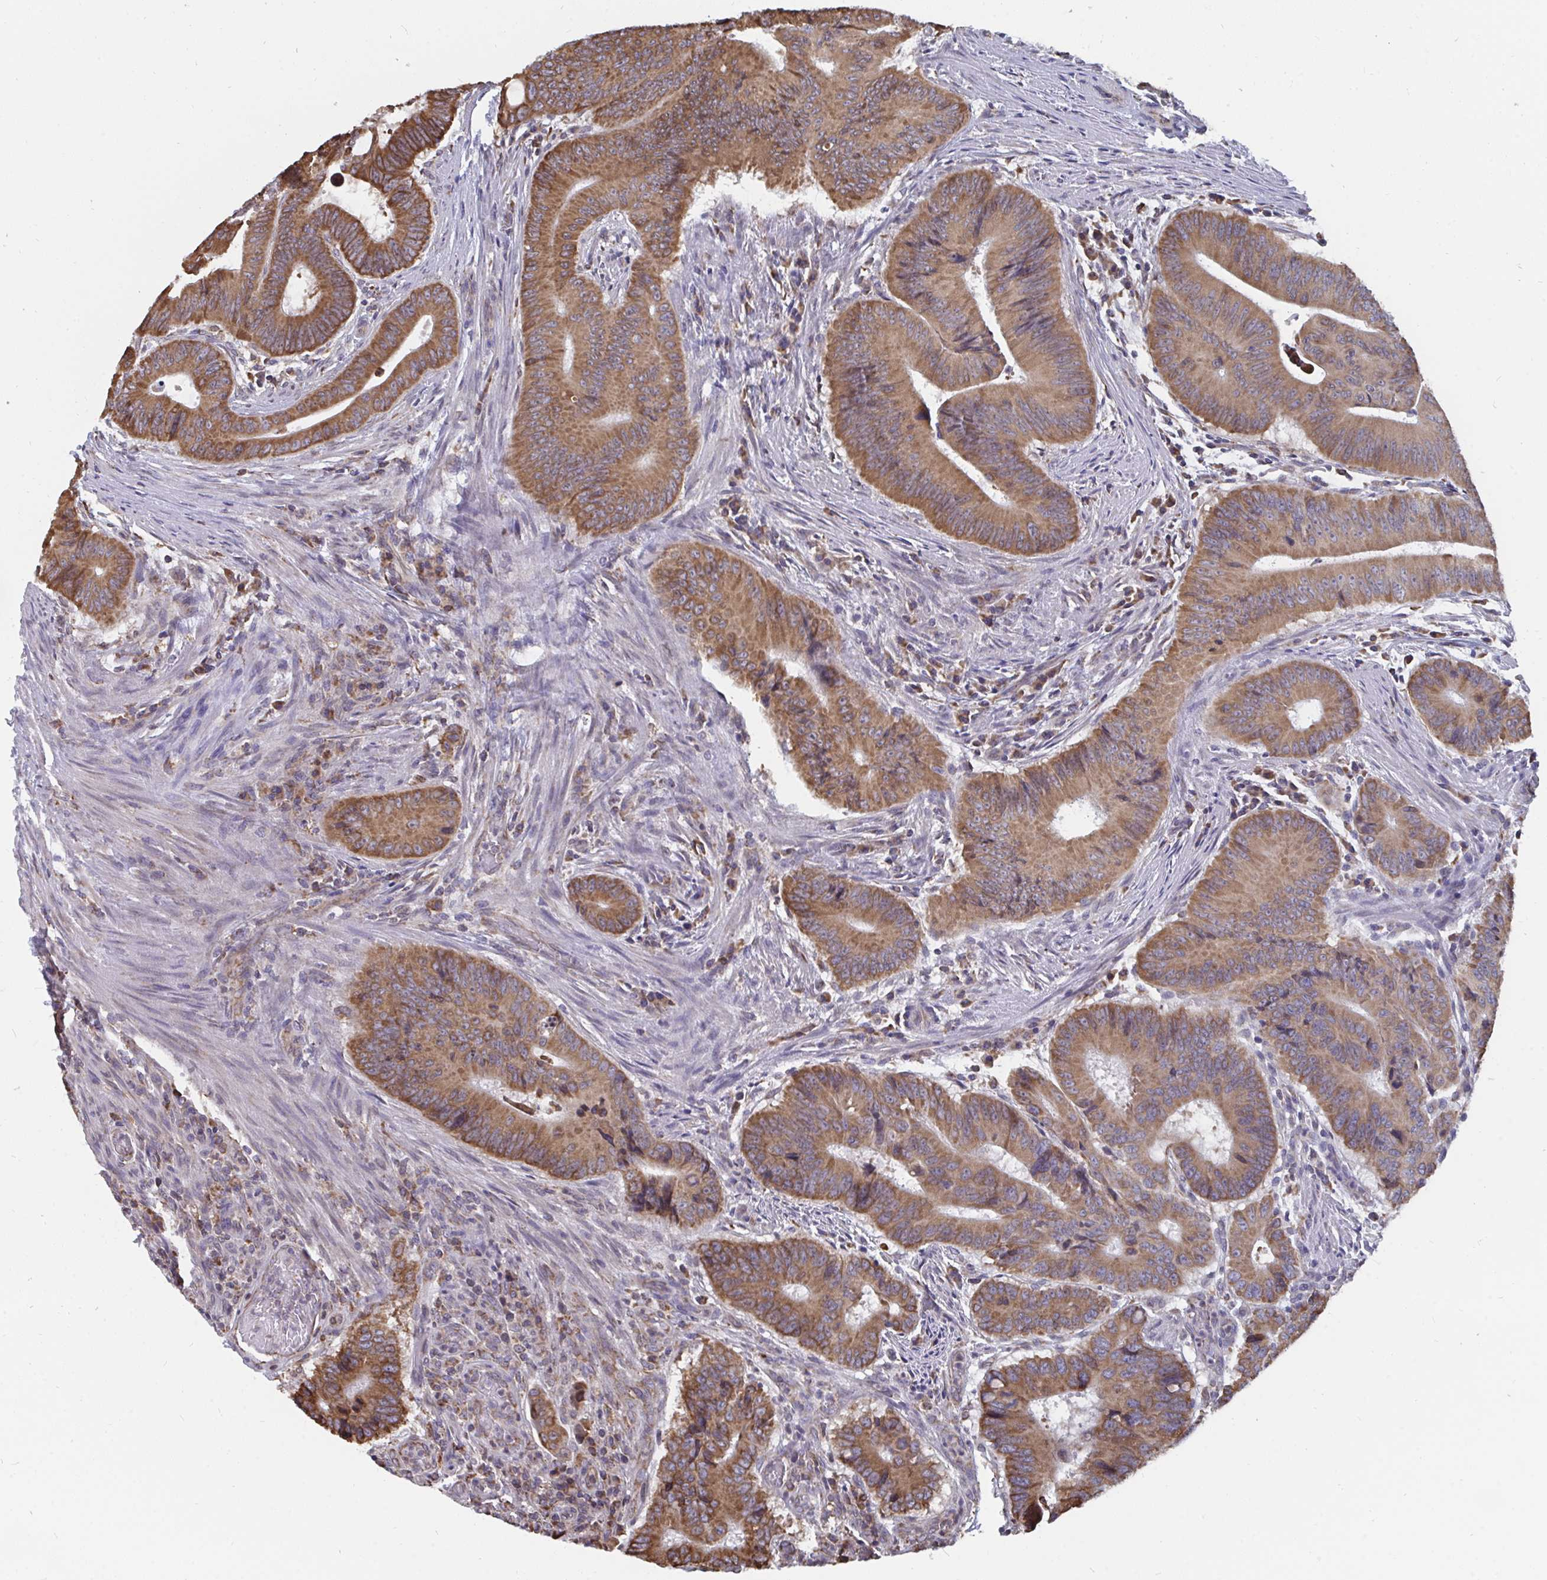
{"staining": {"intensity": "moderate", "quantity": ">75%", "location": "cytoplasmic/membranous"}, "tissue": "colorectal cancer", "cell_type": "Tumor cells", "image_type": "cancer", "snomed": [{"axis": "morphology", "description": "Adenocarcinoma, NOS"}, {"axis": "topography", "description": "Colon"}], "caption": "The immunohistochemical stain labels moderate cytoplasmic/membranous positivity in tumor cells of colorectal adenocarcinoma tissue.", "gene": "ELAVL1", "patient": {"sex": "male", "age": 62}}